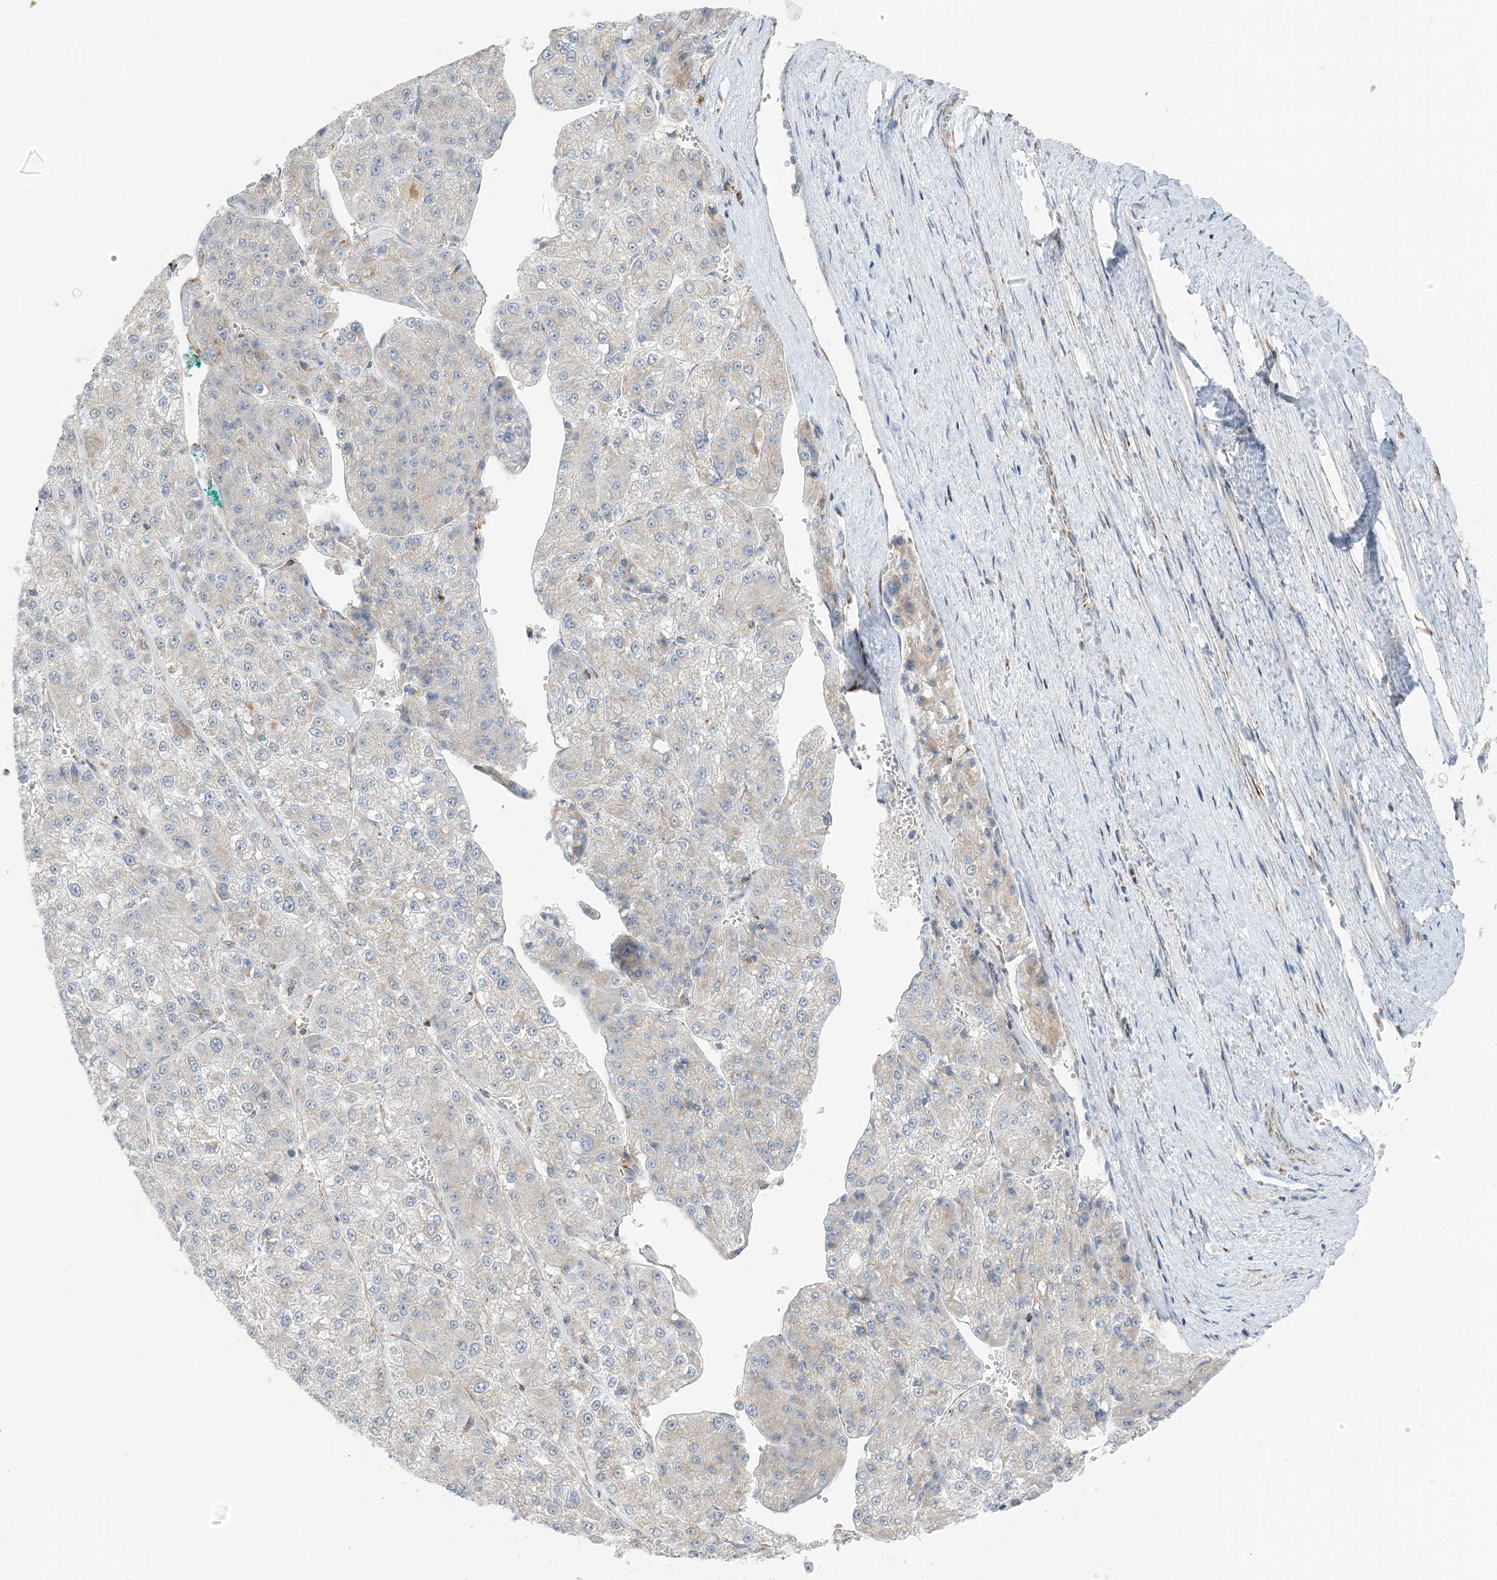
{"staining": {"intensity": "negative", "quantity": "none", "location": "none"}, "tissue": "liver cancer", "cell_type": "Tumor cells", "image_type": "cancer", "snomed": [{"axis": "morphology", "description": "Carcinoma, Hepatocellular, NOS"}, {"axis": "topography", "description": "Liver"}], "caption": "DAB immunohistochemical staining of human liver hepatocellular carcinoma exhibits no significant expression in tumor cells.", "gene": "SLC25A12", "patient": {"sex": "female", "age": 73}}